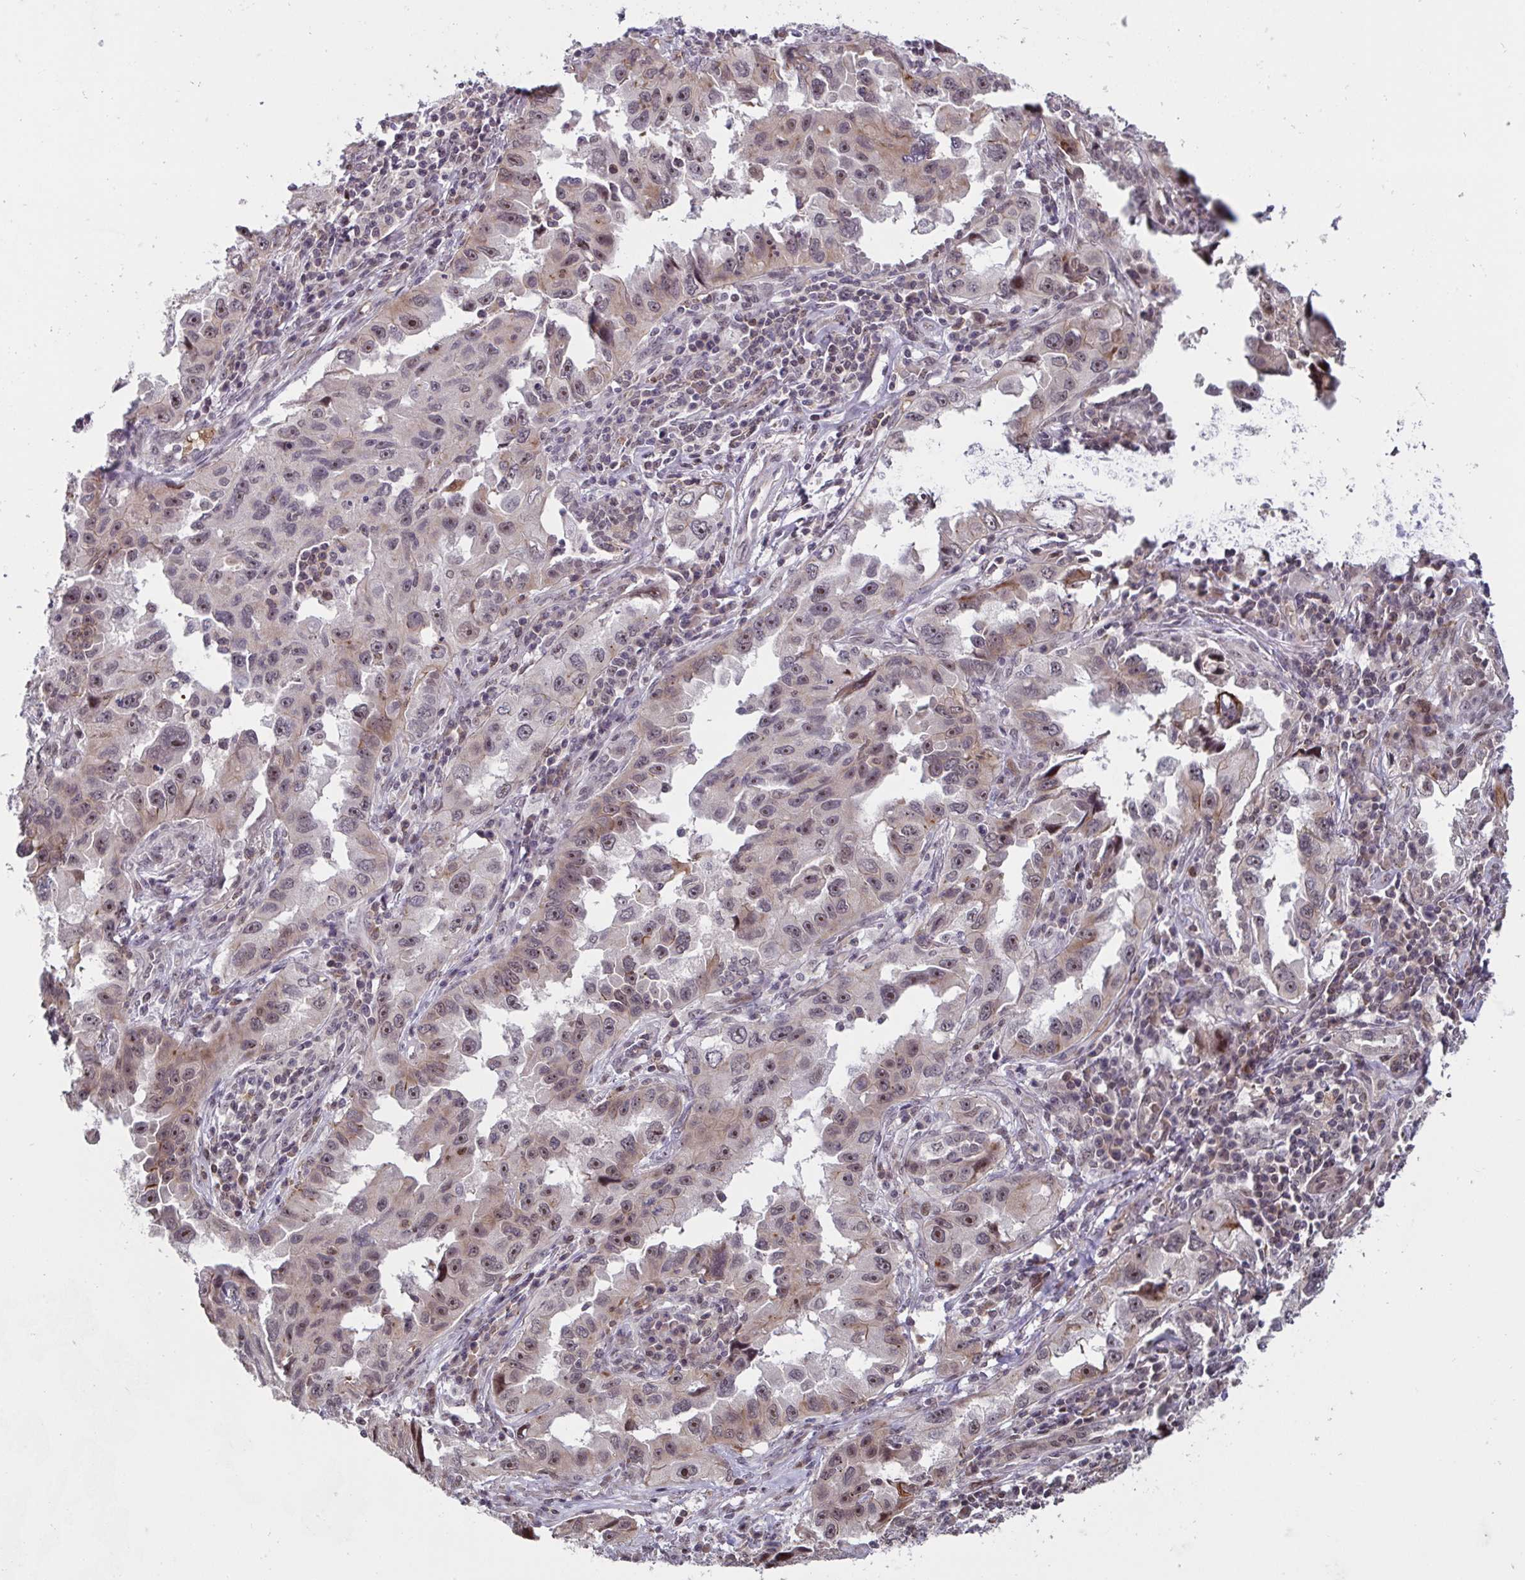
{"staining": {"intensity": "weak", "quantity": "25%-75%", "location": "cytoplasmic/membranous,nuclear"}, "tissue": "lung cancer", "cell_type": "Tumor cells", "image_type": "cancer", "snomed": [{"axis": "morphology", "description": "Adenocarcinoma, NOS"}, {"axis": "topography", "description": "Lung"}], "caption": "Weak cytoplasmic/membranous and nuclear expression for a protein is present in approximately 25%-75% of tumor cells of lung cancer using IHC.", "gene": "NLRP13", "patient": {"sex": "female", "age": 73}}